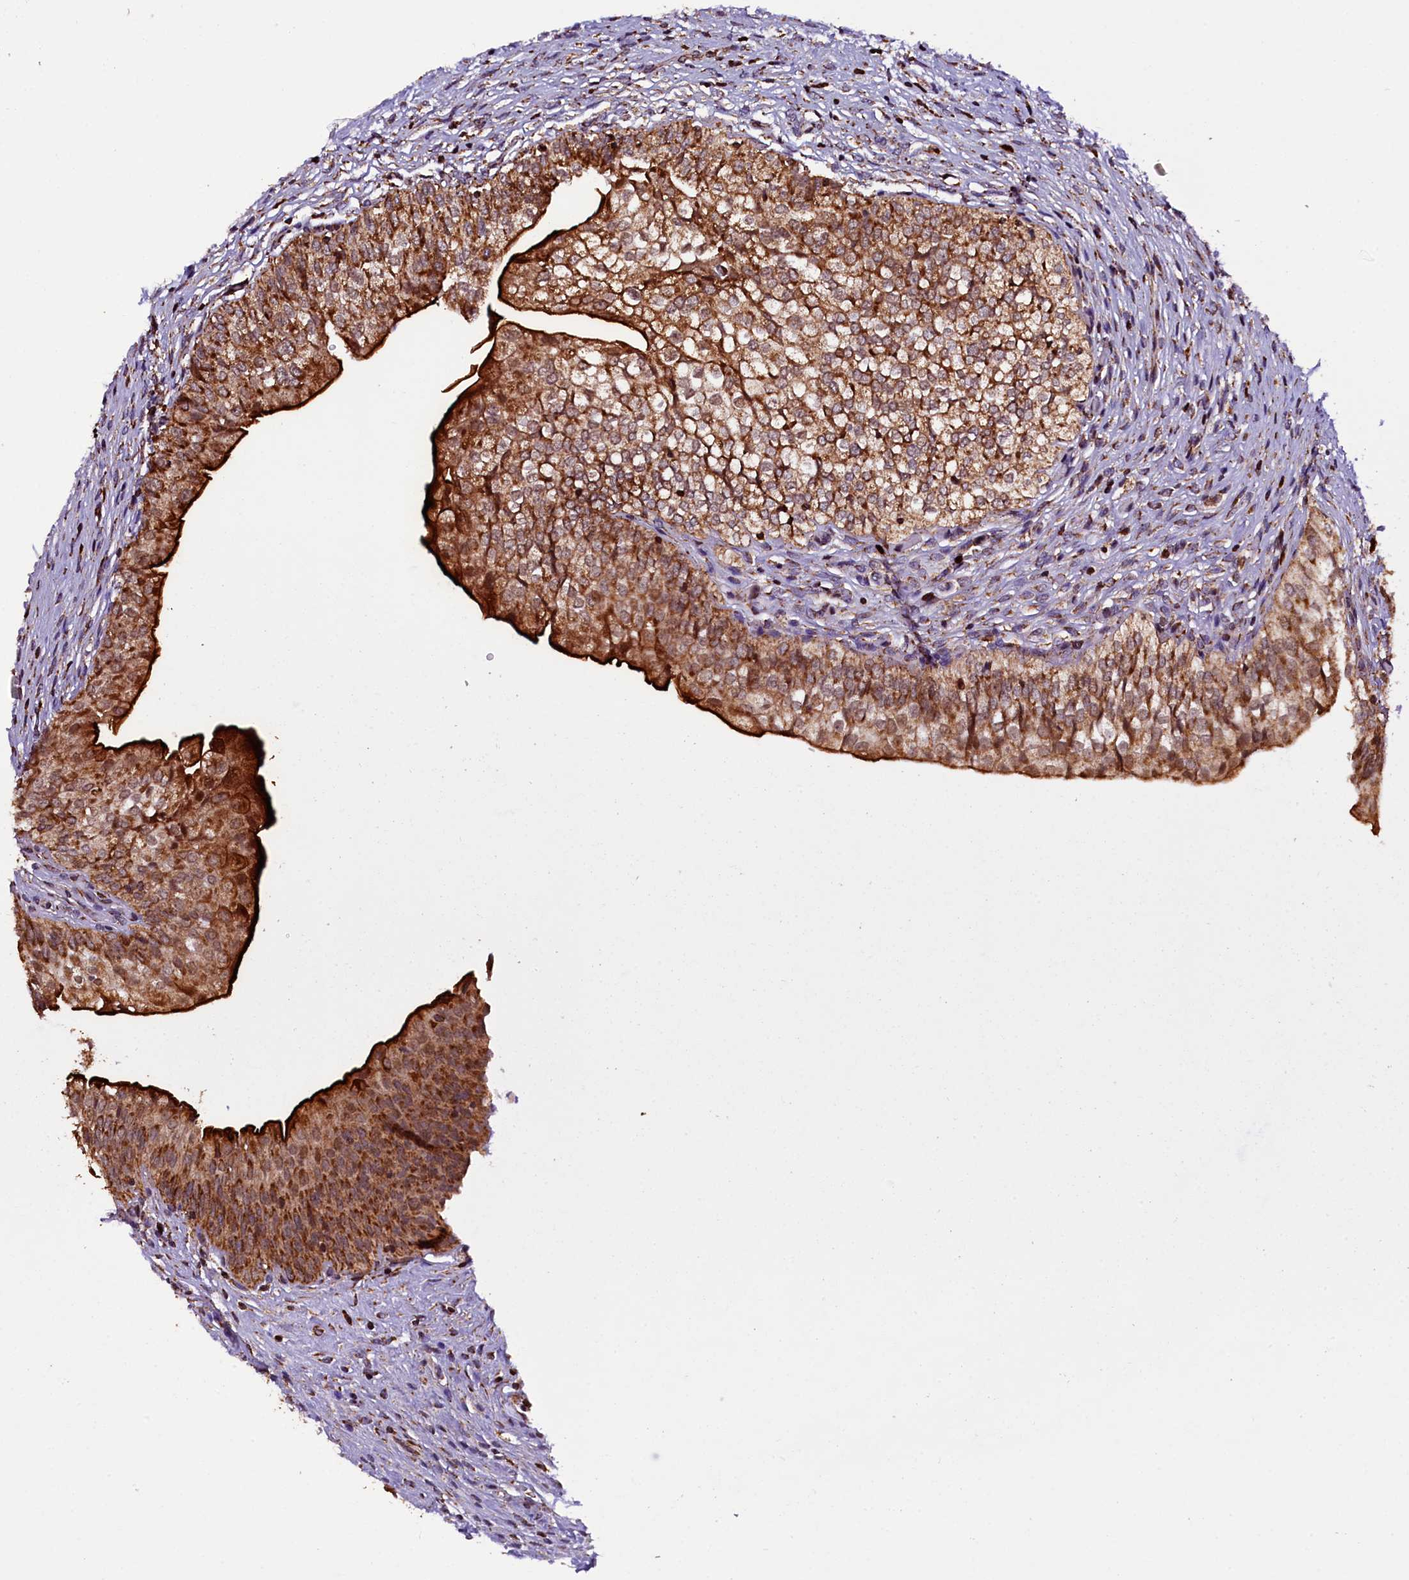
{"staining": {"intensity": "strong", "quantity": ">75%", "location": "cytoplasmic/membranous"}, "tissue": "urinary bladder", "cell_type": "Urothelial cells", "image_type": "normal", "snomed": [{"axis": "morphology", "description": "Normal tissue, NOS"}, {"axis": "topography", "description": "Urinary bladder"}], "caption": "Human urinary bladder stained with a protein marker reveals strong staining in urothelial cells.", "gene": "KLC2", "patient": {"sex": "male", "age": 55}}